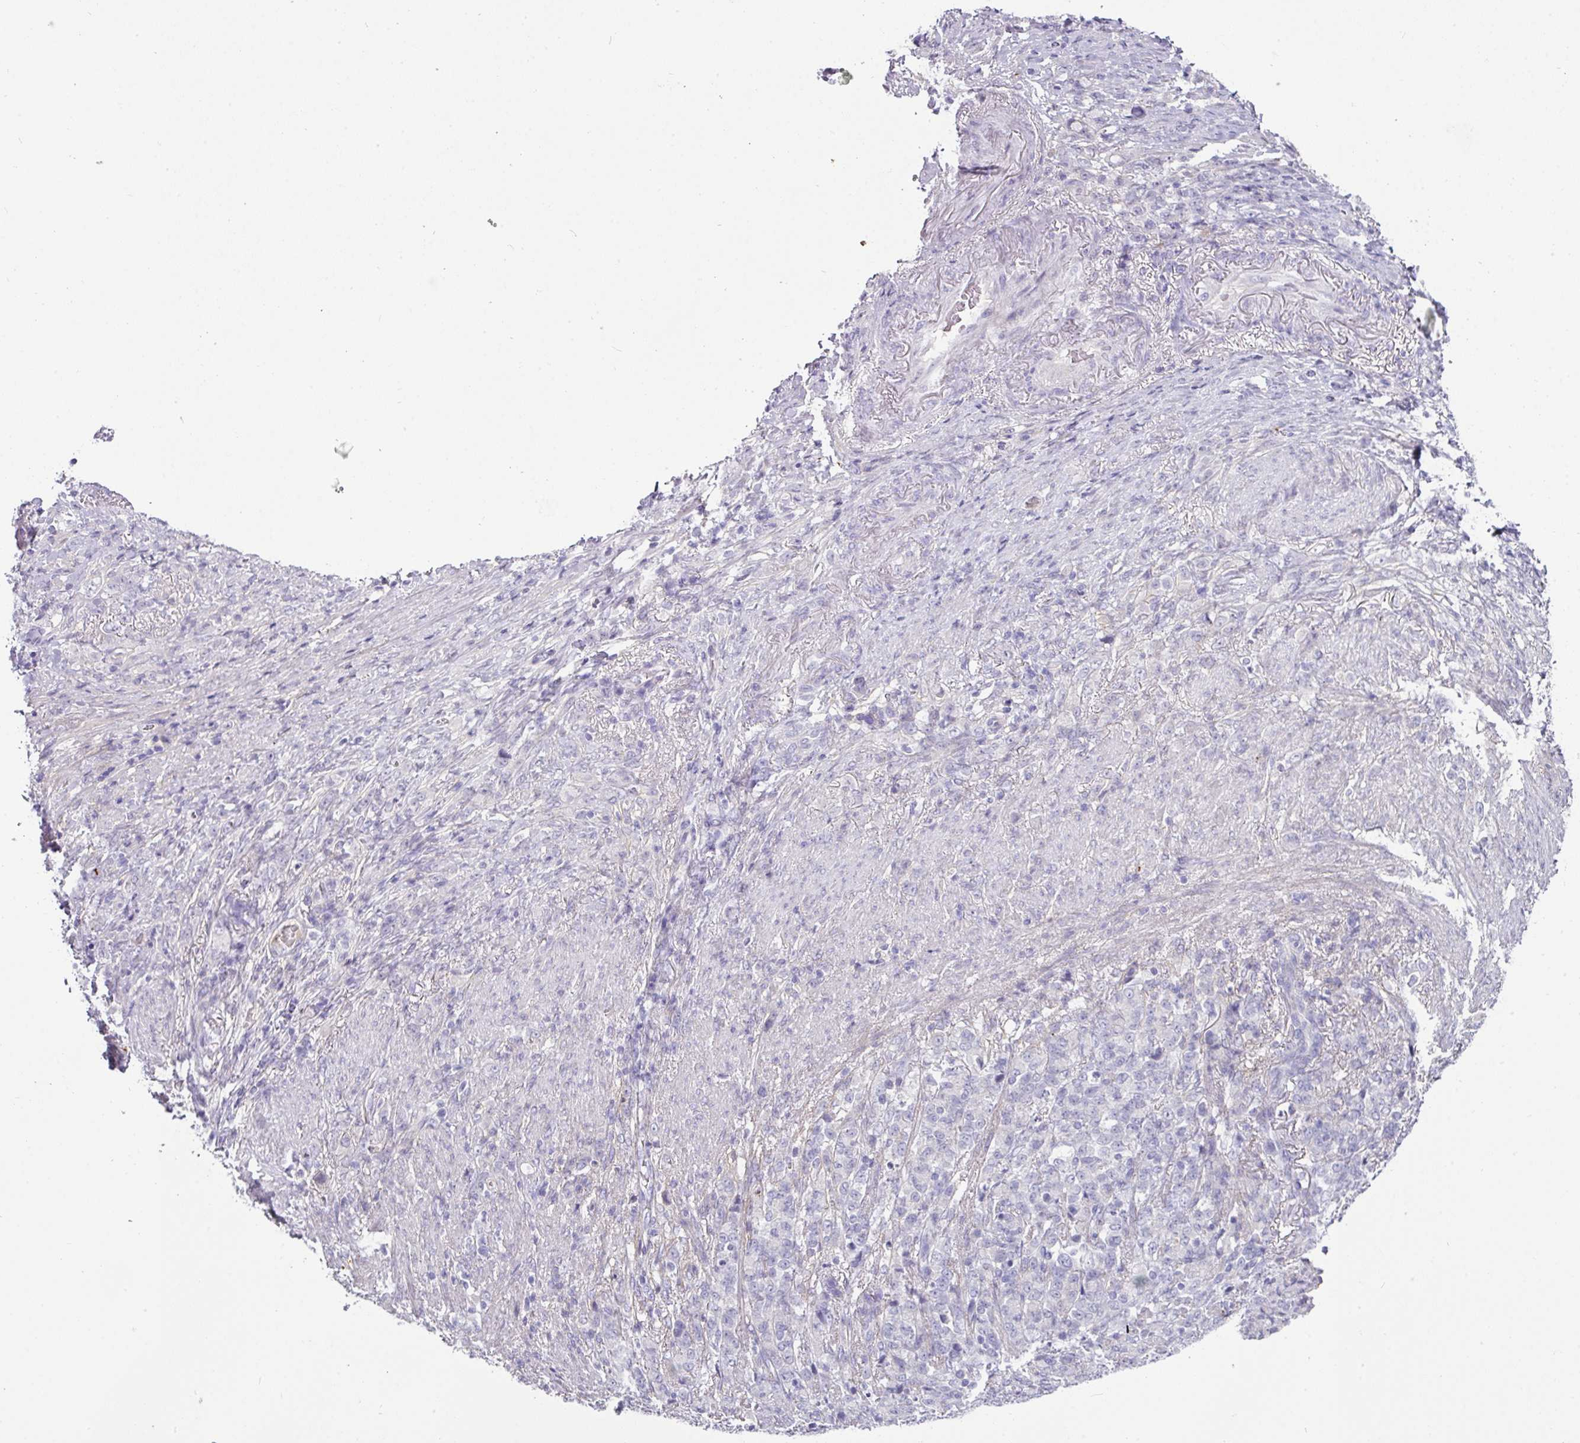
{"staining": {"intensity": "negative", "quantity": "none", "location": "none"}, "tissue": "stomach cancer", "cell_type": "Tumor cells", "image_type": "cancer", "snomed": [{"axis": "morphology", "description": "Adenocarcinoma, NOS"}, {"axis": "topography", "description": "Stomach"}], "caption": "The IHC photomicrograph has no significant positivity in tumor cells of stomach cancer tissue.", "gene": "OR52N1", "patient": {"sex": "female", "age": 79}}